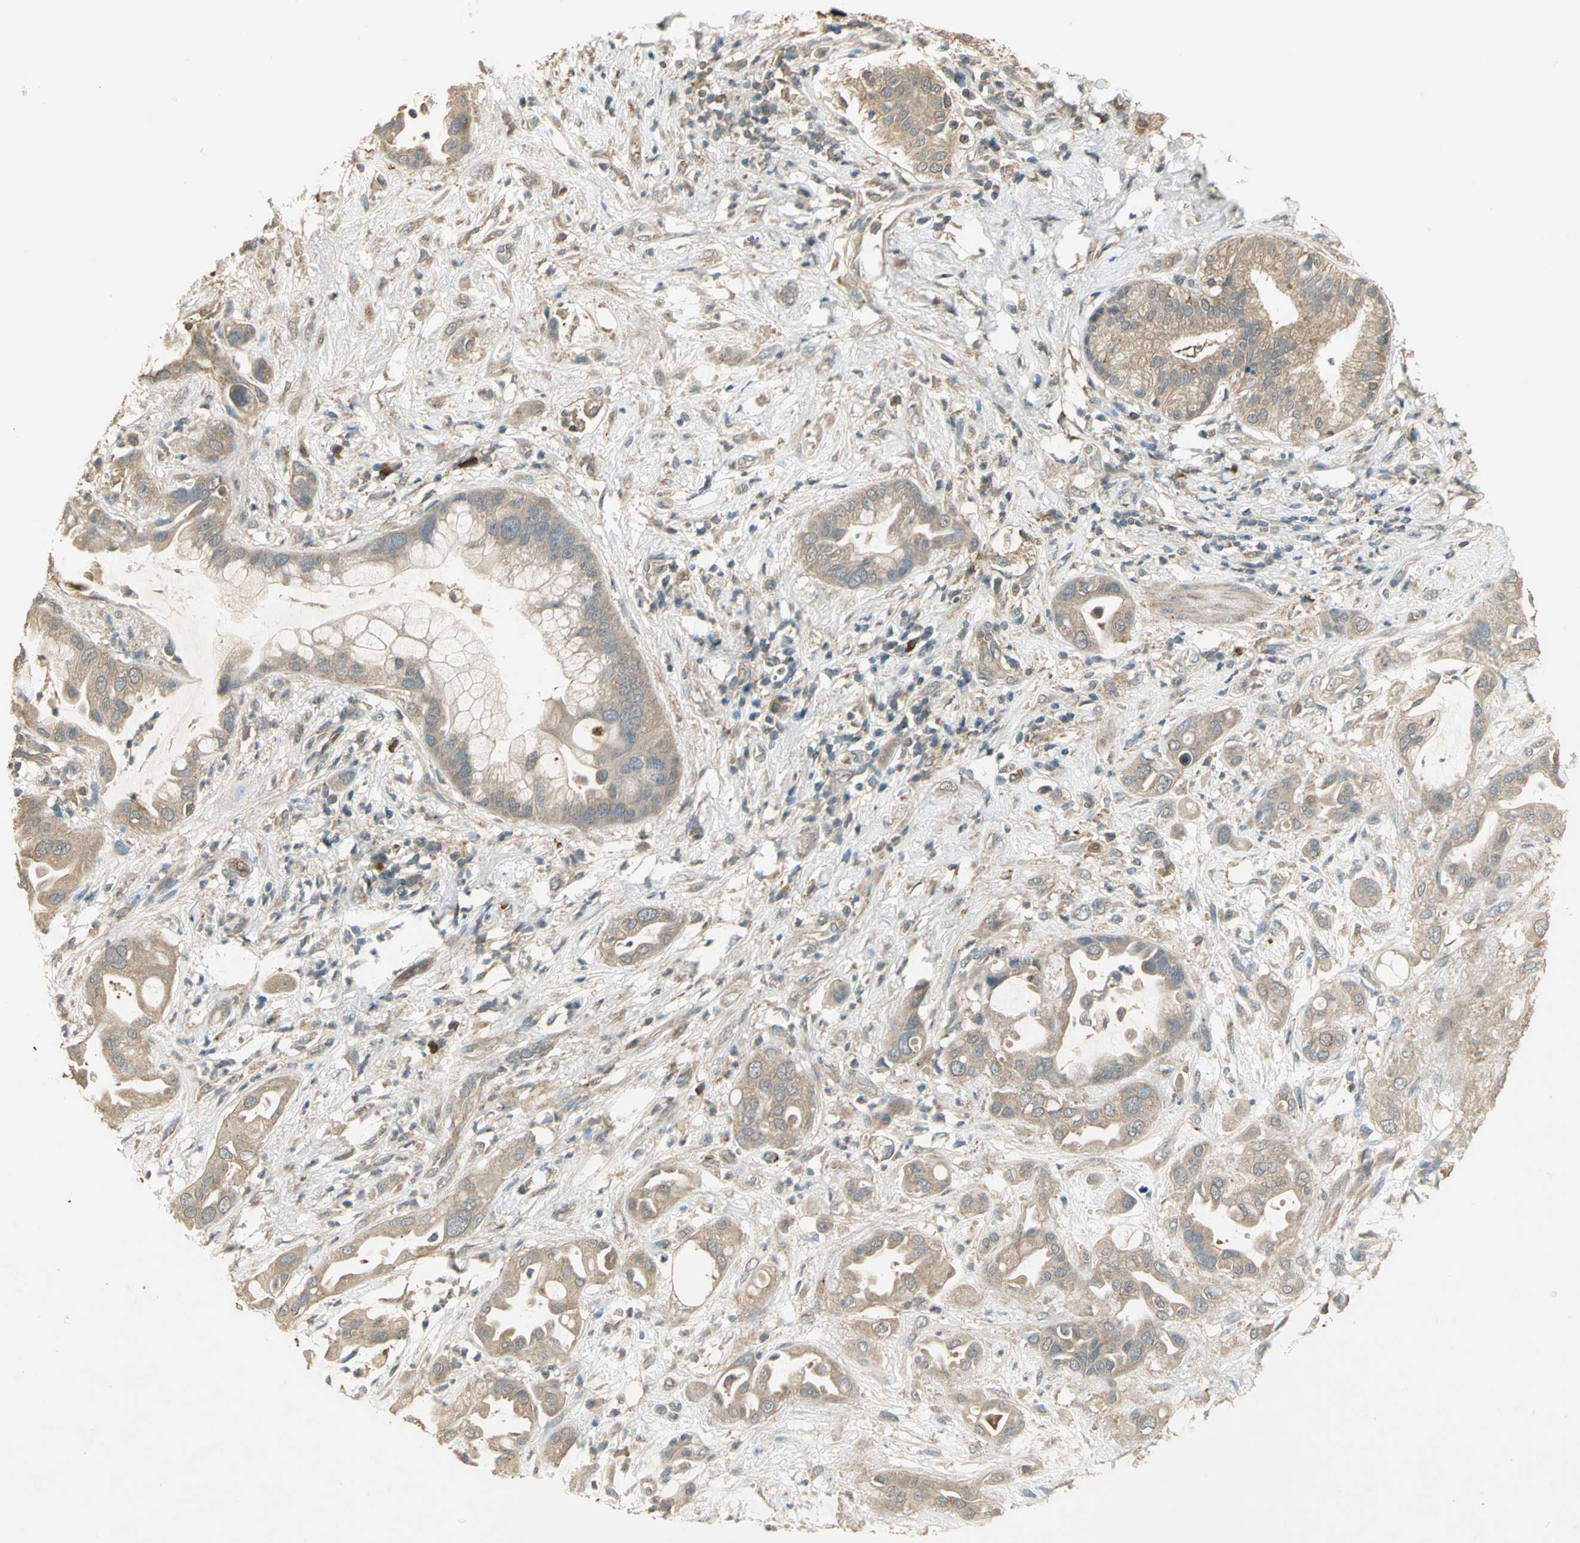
{"staining": {"intensity": "moderate", "quantity": "25%-75%", "location": "cytoplasmic/membranous"}, "tissue": "pancreatic cancer", "cell_type": "Tumor cells", "image_type": "cancer", "snomed": [{"axis": "morphology", "description": "Adenocarcinoma, NOS"}, {"axis": "morphology", "description": "Adenocarcinoma, metastatic, NOS"}, {"axis": "topography", "description": "Lymph node"}, {"axis": "topography", "description": "Pancreas"}, {"axis": "topography", "description": "Duodenum"}], "caption": "Pancreatic cancer stained with a protein marker exhibits moderate staining in tumor cells.", "gene": "KEAP1", "patient": {"sex": "female", "age": 64}}